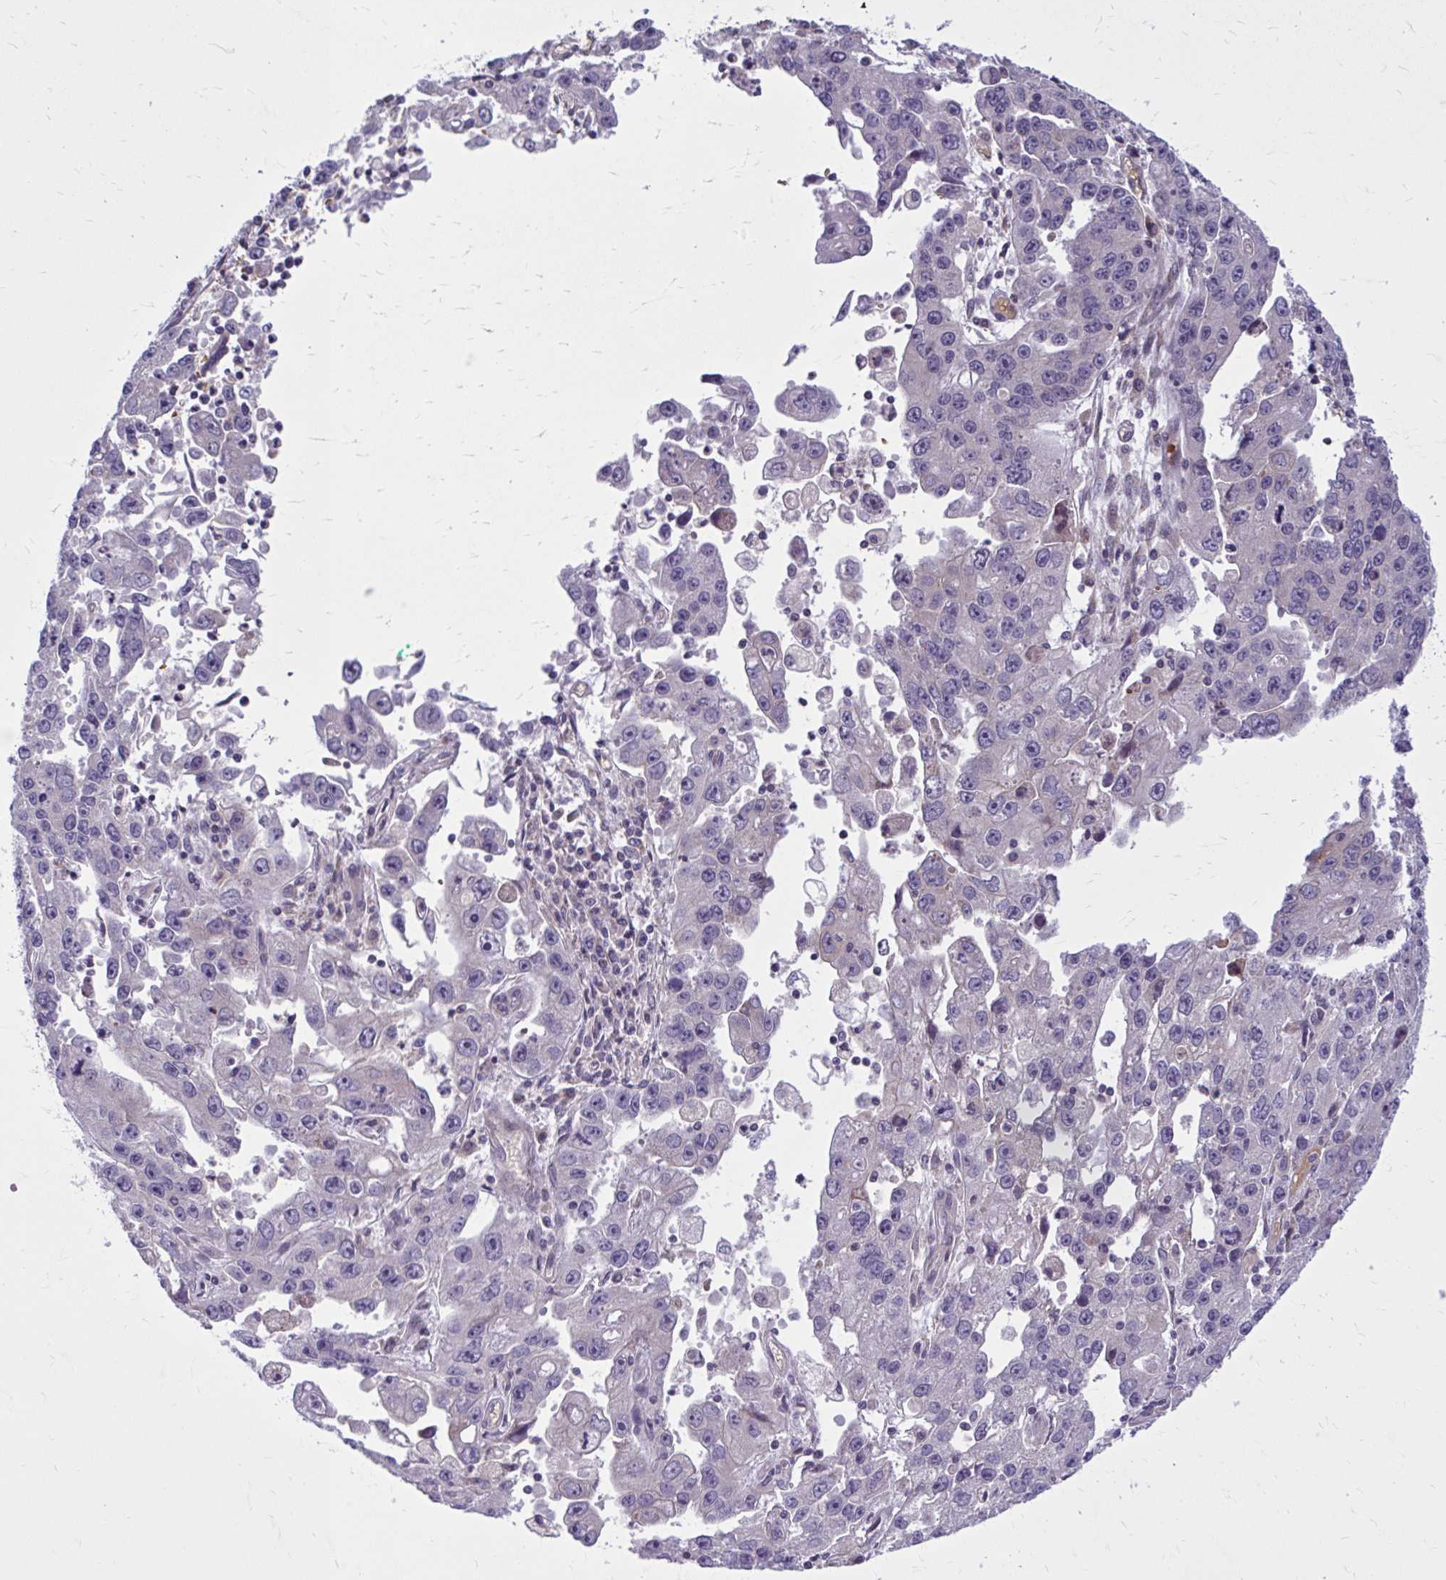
{"staining": {"intensity": "negative", "quantity": "none", "location": "none"}, "tissue": "endometrial cancer", "cell_type": "Tumor cells", "image_type": "cancer", "snomed": [{"axis": "morphology", "description": "Adenocarcinoma, NOS"}, {"axis": "topography", "description": "Uterus"}], "caption": "There is no significant expression in tumor cells of endometrial cancer.", "gene": "SNF8", "patient": {"sex": "female", "age": 62}}